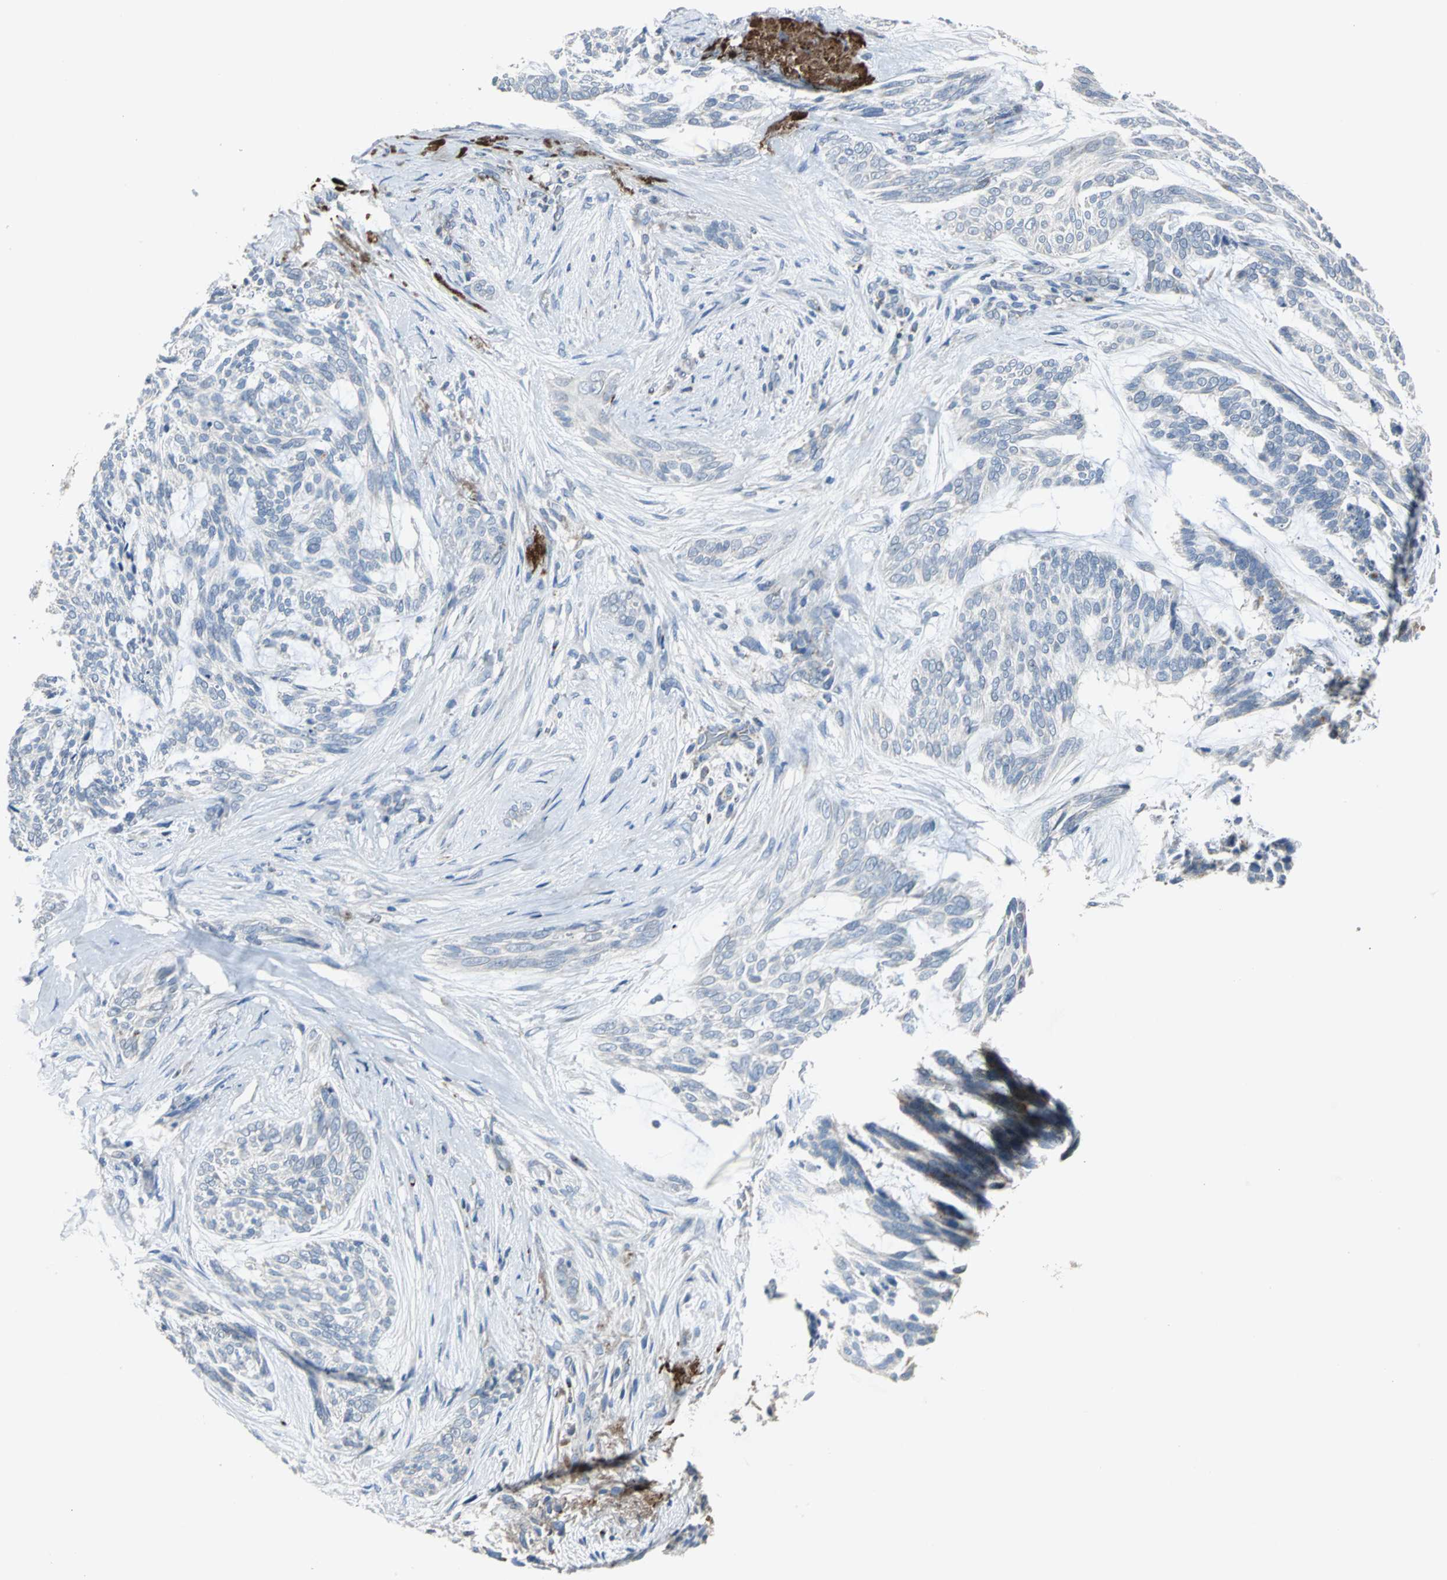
{"staining": {"intensity": "negative", "quantity": "none", "location": "none"}, "tissue": "skin cancer", "cell_type": "Tumor cells", "image_type": "cancer", "snomed": [{"axis": "morphology", "description": "Normal tissue, NOS"}, {"axis": "morphology", "description": "Basal cell carcinoma"}, {"axis": "topography", "description": "Skin"}], "caption": "Tumor cells show no significant positivity in skin cancer. Brightfield microscopy of immunohistochemistry (IHC) stained with DAB (3,3'-diaminobenzidine) (brown) and hematoxylin (blue), captured at high magnification.", "gene": "SPPL2B", "patient": {"sex": "female", "age": 71}}